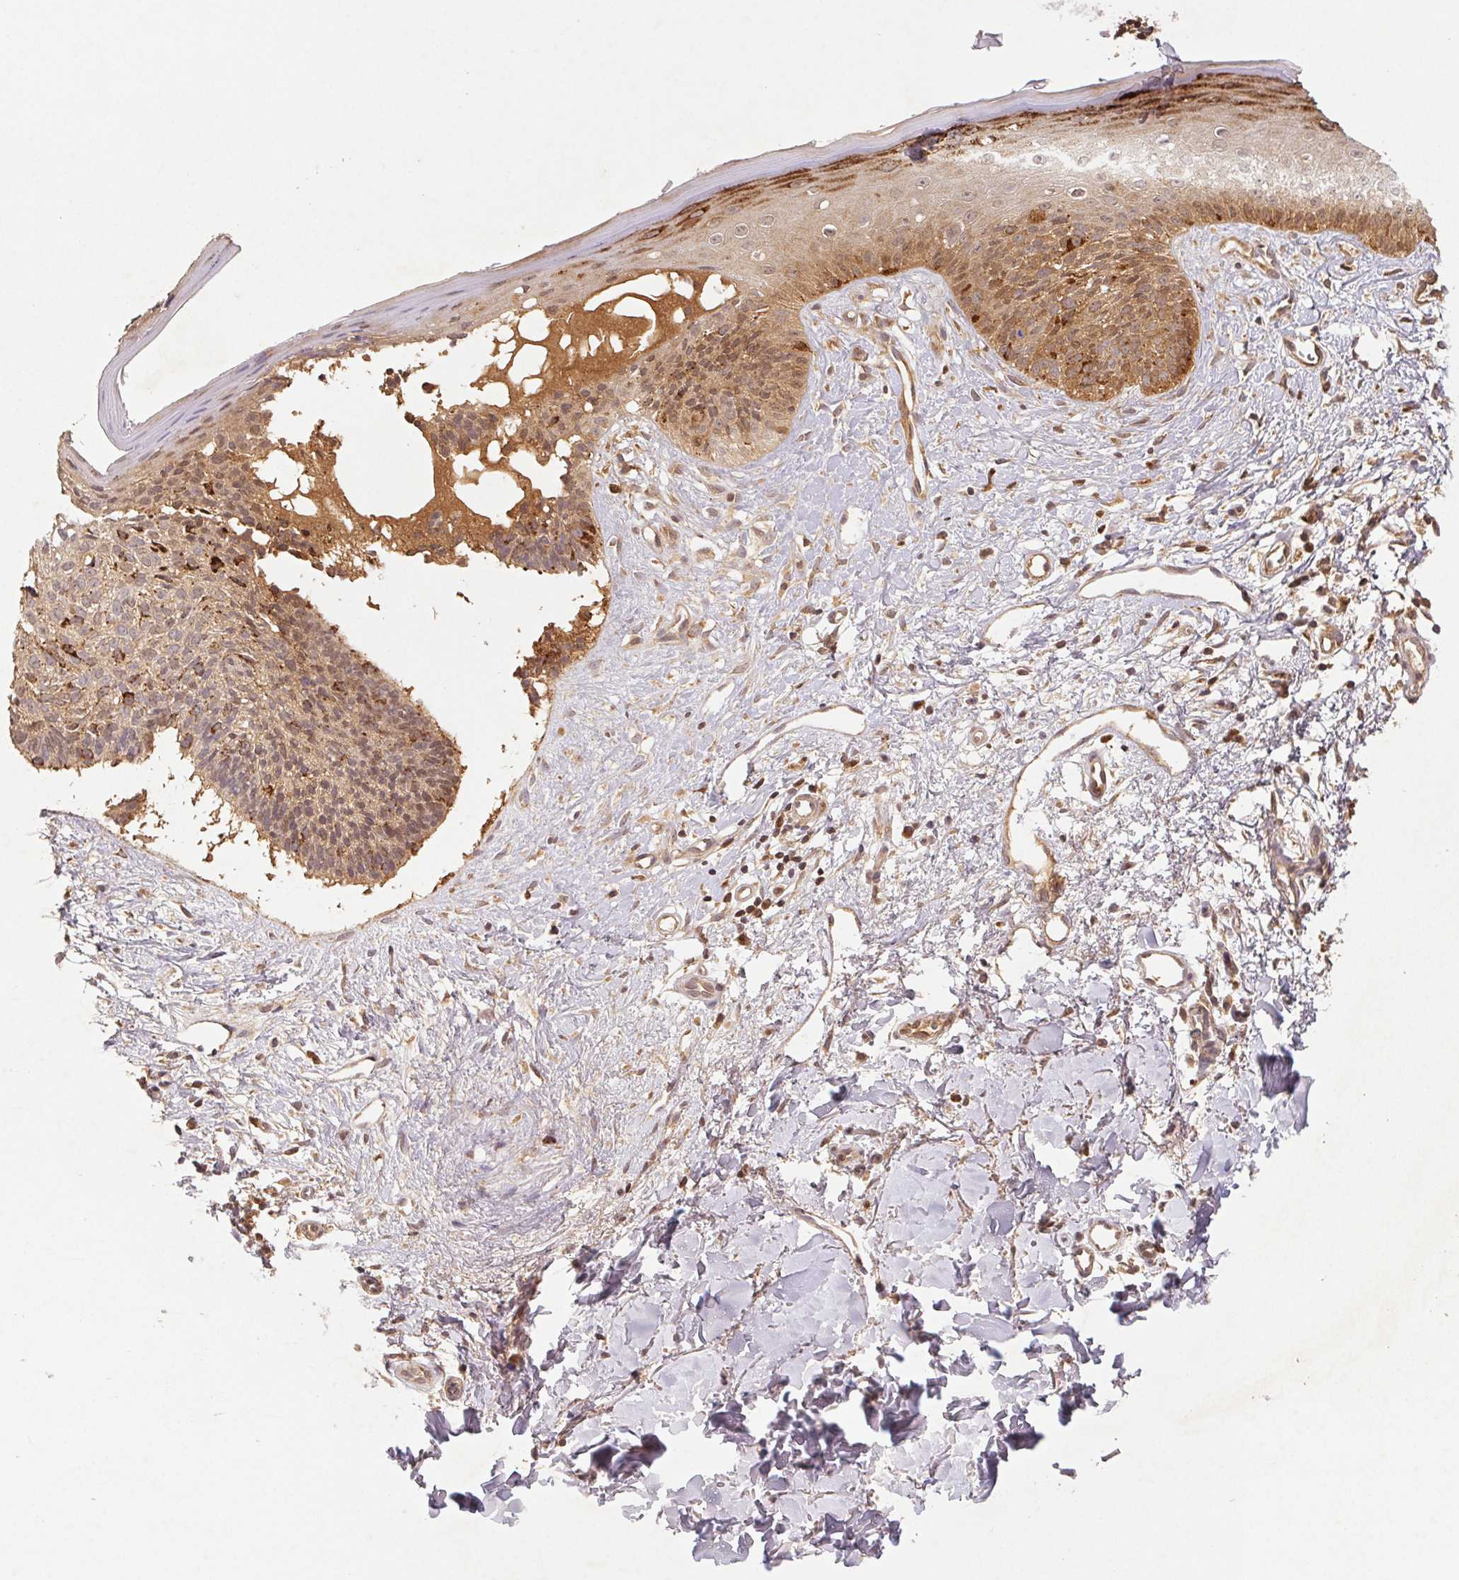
{"staining": {"intensity": "moderate", "quantity": ">75%", "location": "cytoplasmic/membranous,nuclear"}, "tissue": "skin cancer", "cell_type": "Tumor cells", "image_type": "cancer", "snomed": [{"axis": "morphology", "description": "Basal cell carcinoma"}, {"axis": "topography", "description": "Skin"}], "caption": "Immunohistochemistry staining of skin basal cell carcinoma, which shows medium levels of moderate cytoplasmic/membranous and nuclear staining in approximately >75% of tumor cells indicating moderate cytoplasmic/membranous and nuclear protein expression. The staining was performed using DAB (3,3'-diaminobenzidine) (brown) for protein detection and nuclei were counterstained in hematoxylin (blue).", "gene": "MTHFD1", "patient": {"sex": "male", "age": 51}}